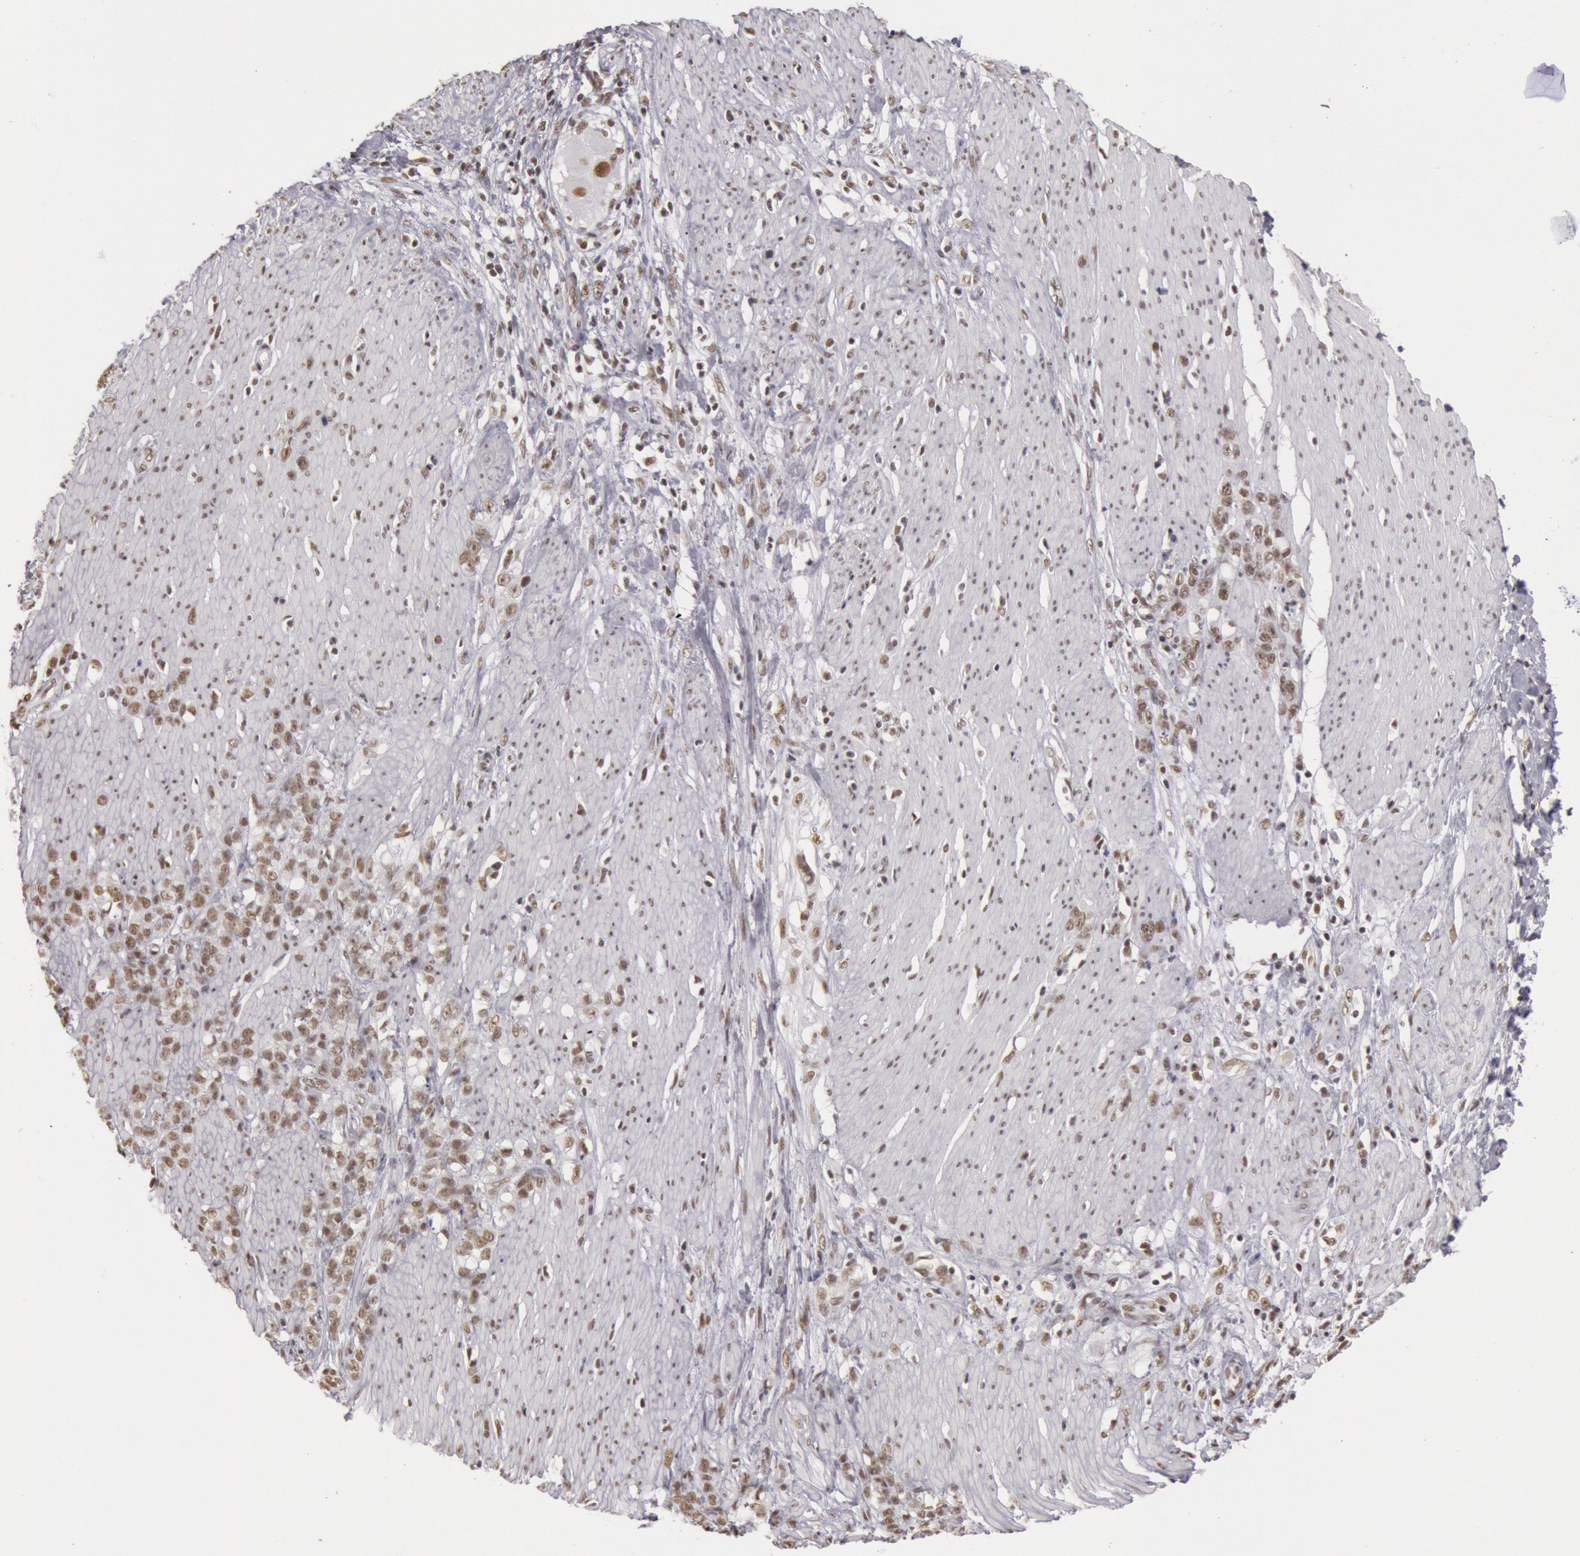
{"staining": {"intensity": "weak", "quantity": ">75%", "location": "nuclear"}, "tissue": "stomach cancer", "cell_type": "Tumor cells", "image_type": "cancer", "snomed": [{"axis": "morphology", "description": "Adenocarcinoma, NOS"}, {"axis": "topography", "description": "Stomach, lower"}], "caption": "A brown stain highlights weak nuclear expression of a protein in adenocarcinoma (stomach) tumor cells. (DAB IHC, brown staining for protein, blue staining for nuclei).", "gene": "ESS2", "patient": {"sex": "male", "age": 88}}